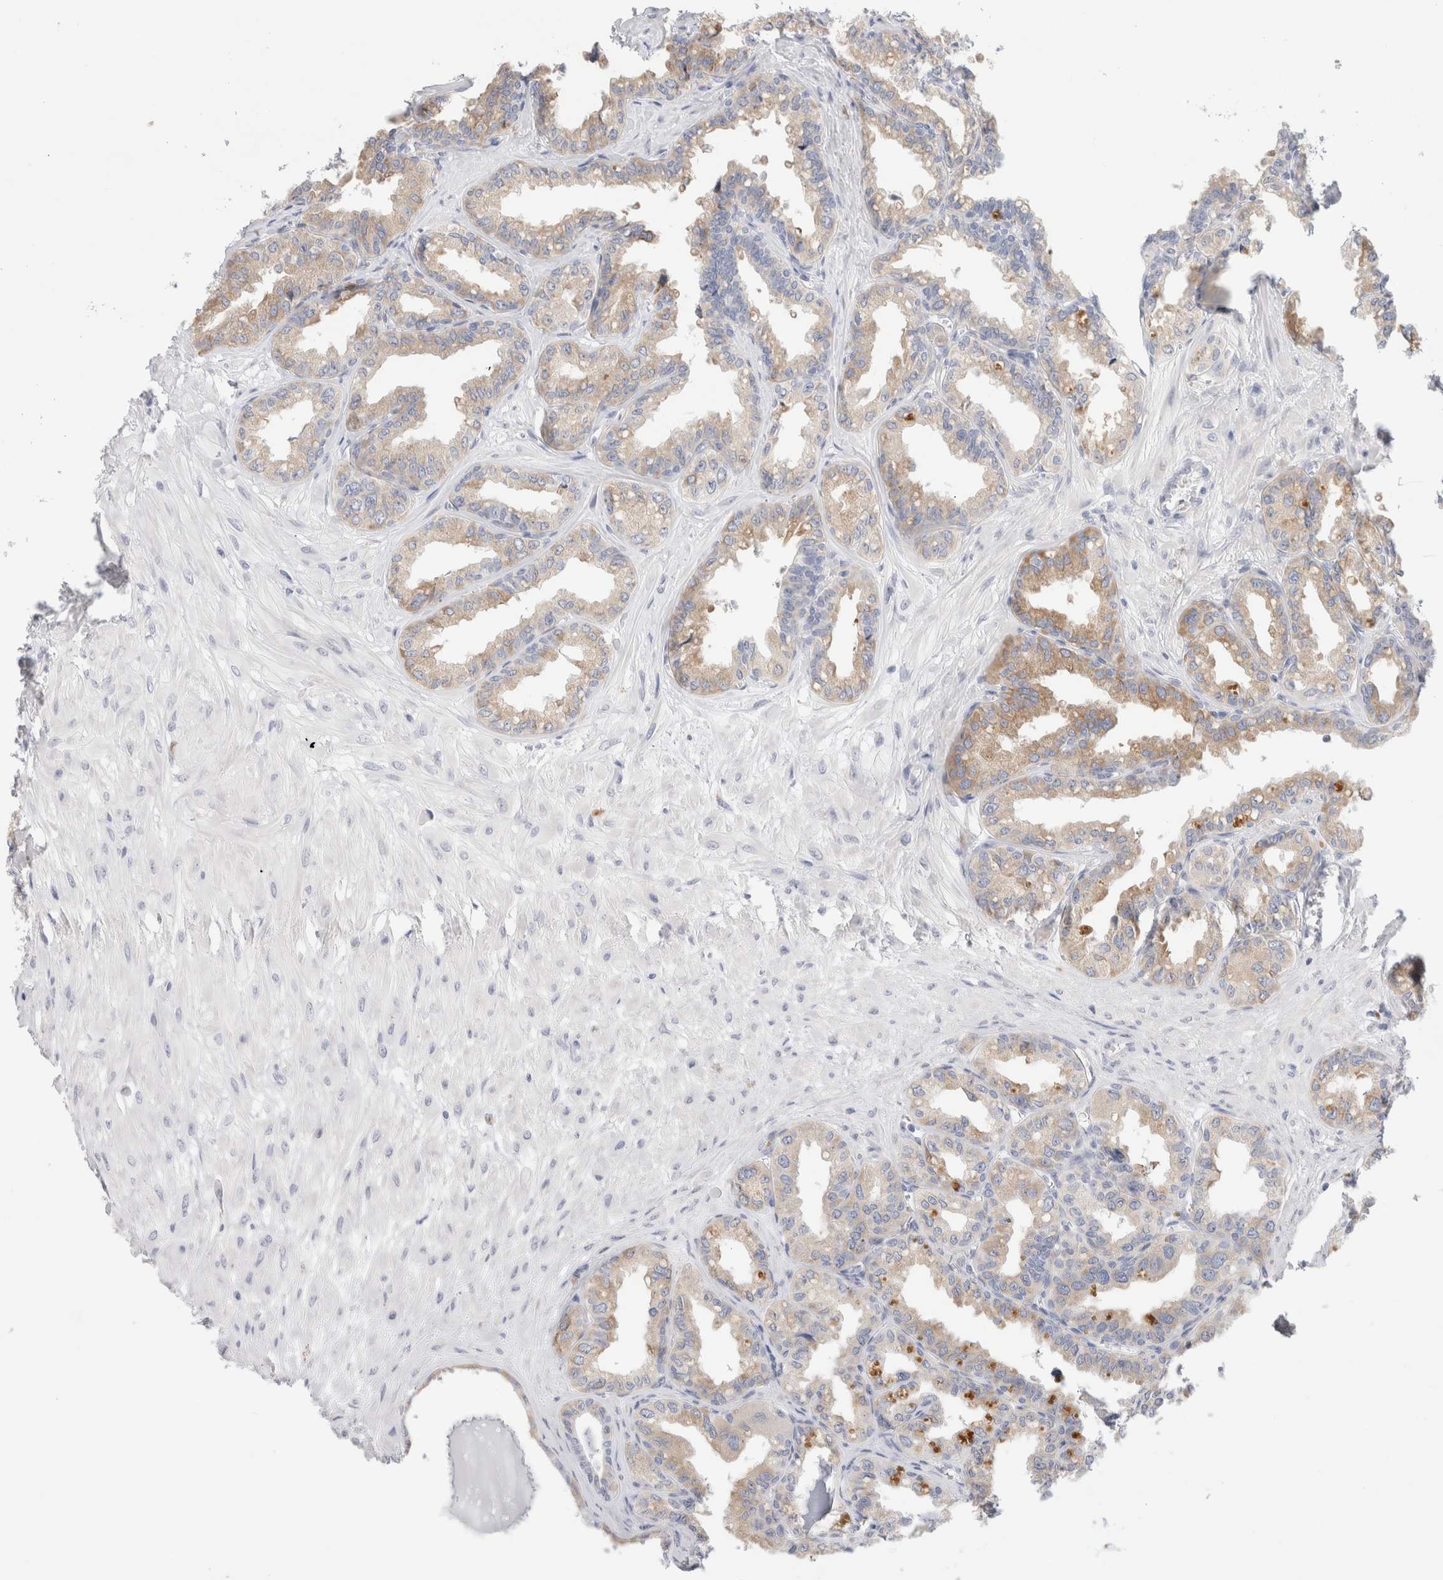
{"staining": {"intensity": "moderate", "quantity": "25%-75%", "location": "cytoplasmic/membranous"}, "tissue": "seminal vesicle", "cell_type": "Glandular cells", "image_type": "normal", "snomed": [{"axis": "morphology", "description": "Normal tissue, NOS"}, {"axis": "topography", "description": "Prostate"}, {"axis": "topography", "description": "Seminal veicle"}], "caption": "Brown immunohistochemical staining in unremarkable human seminal vesicle reveals moderate cytoplasmic/membranous positivity in approximately 25%-75% of glandular cells. The staining is performed using DAB brown chromogen to label protein expression. The nuclei are counter-stained blue using hematoxylin.", "gene": "CSK", "patient": {"sex": "male", "age": 51}}